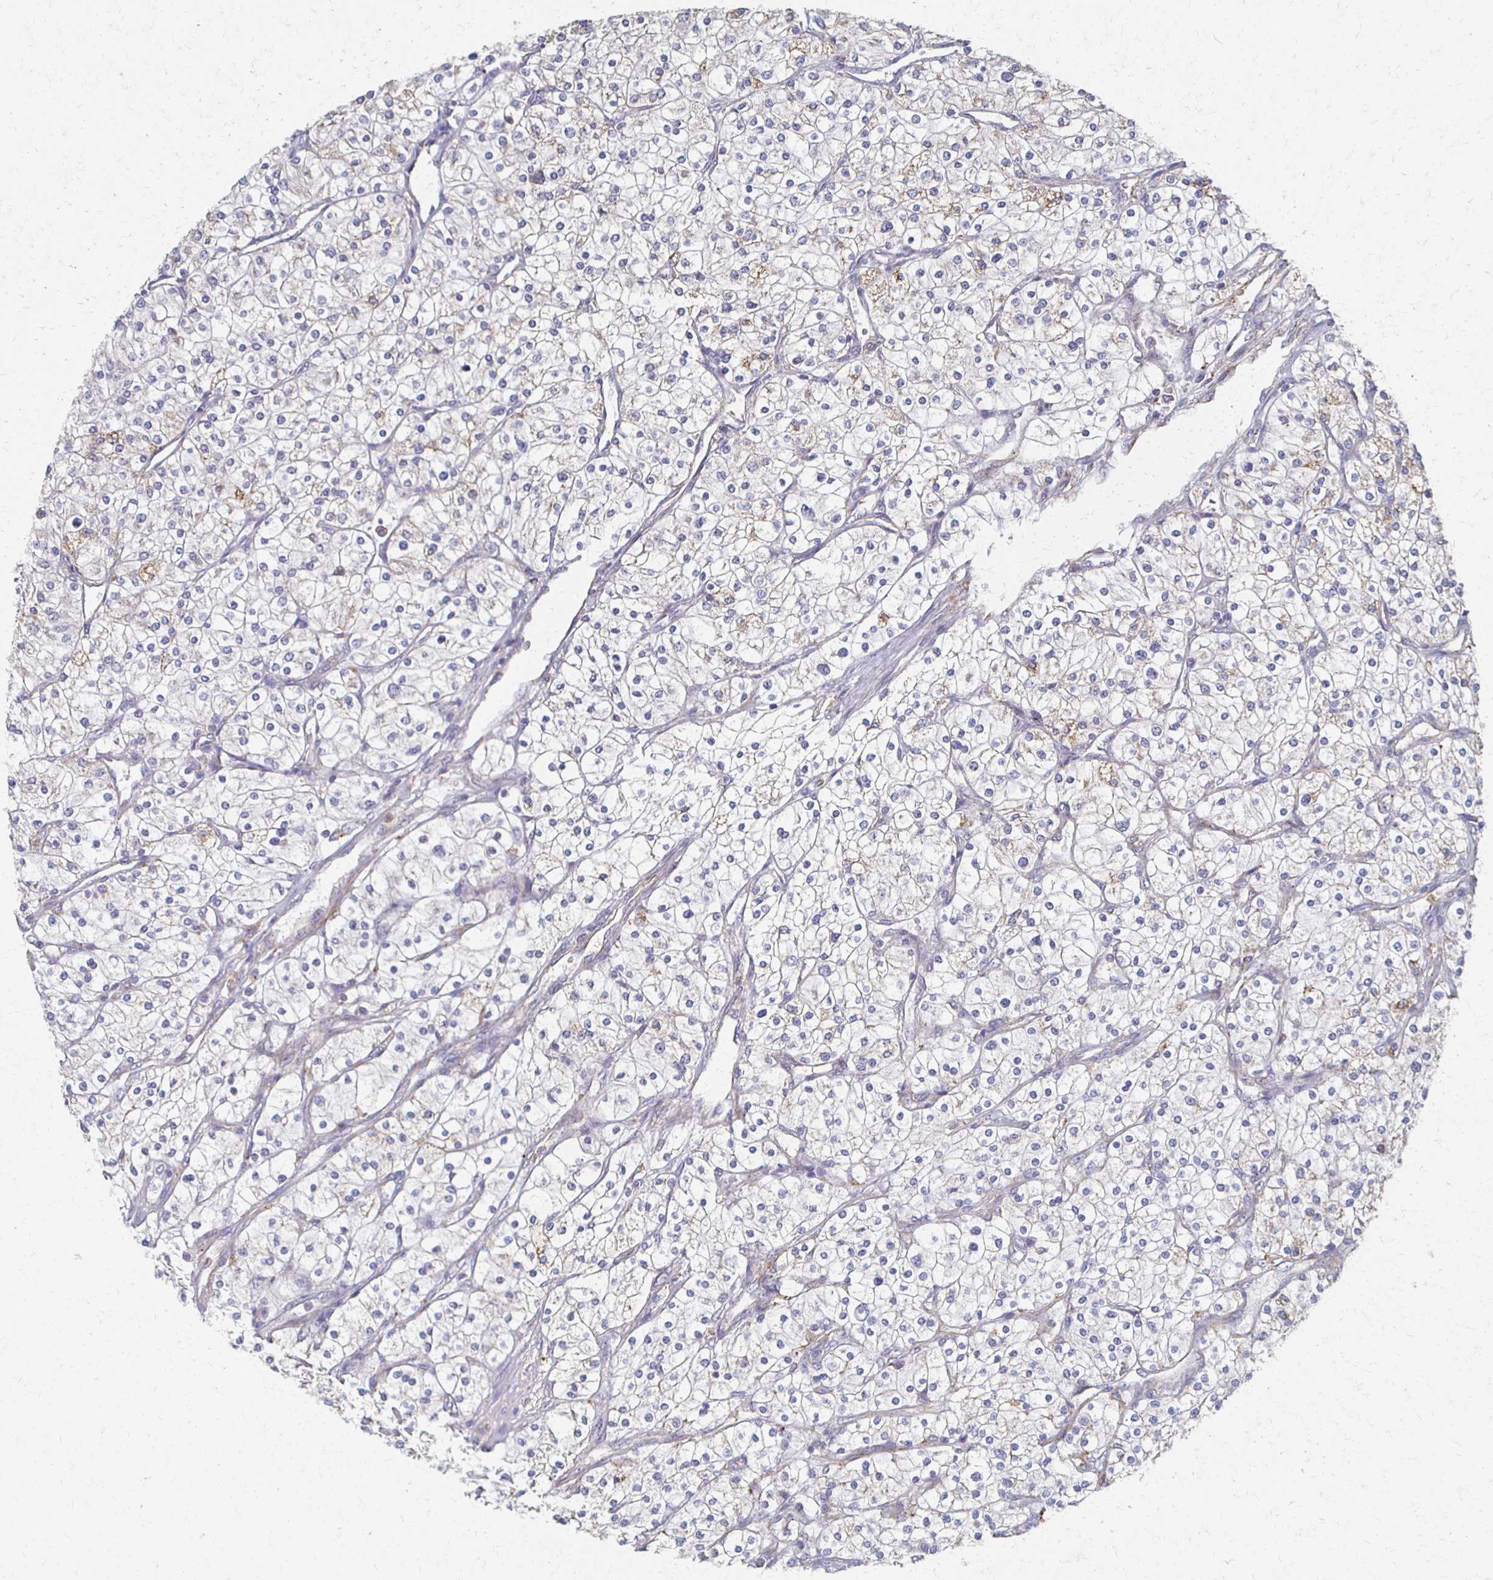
{"staining": {"intensity": "weak", "quantity": "<25%", "location": "cytoplasmic/membranous"}, "tissue": "renal cancer", "cell_type": "Tumor cells", "image_type": "cancer", "snomed": [{"axis": "morphology", "description": "Adenocarcinoma, NOS"}, {"axis": "topography", "description": "Kidney"}], "caption": "DAB (3,3'-diaminobenzidine) immunohistochemical staining of renal cancer (adenocarcinoma) exhibits no significant positivity in tumor cells.", "gene": "CX3CR1", "patient": {"sex": "male", "age": 80}}